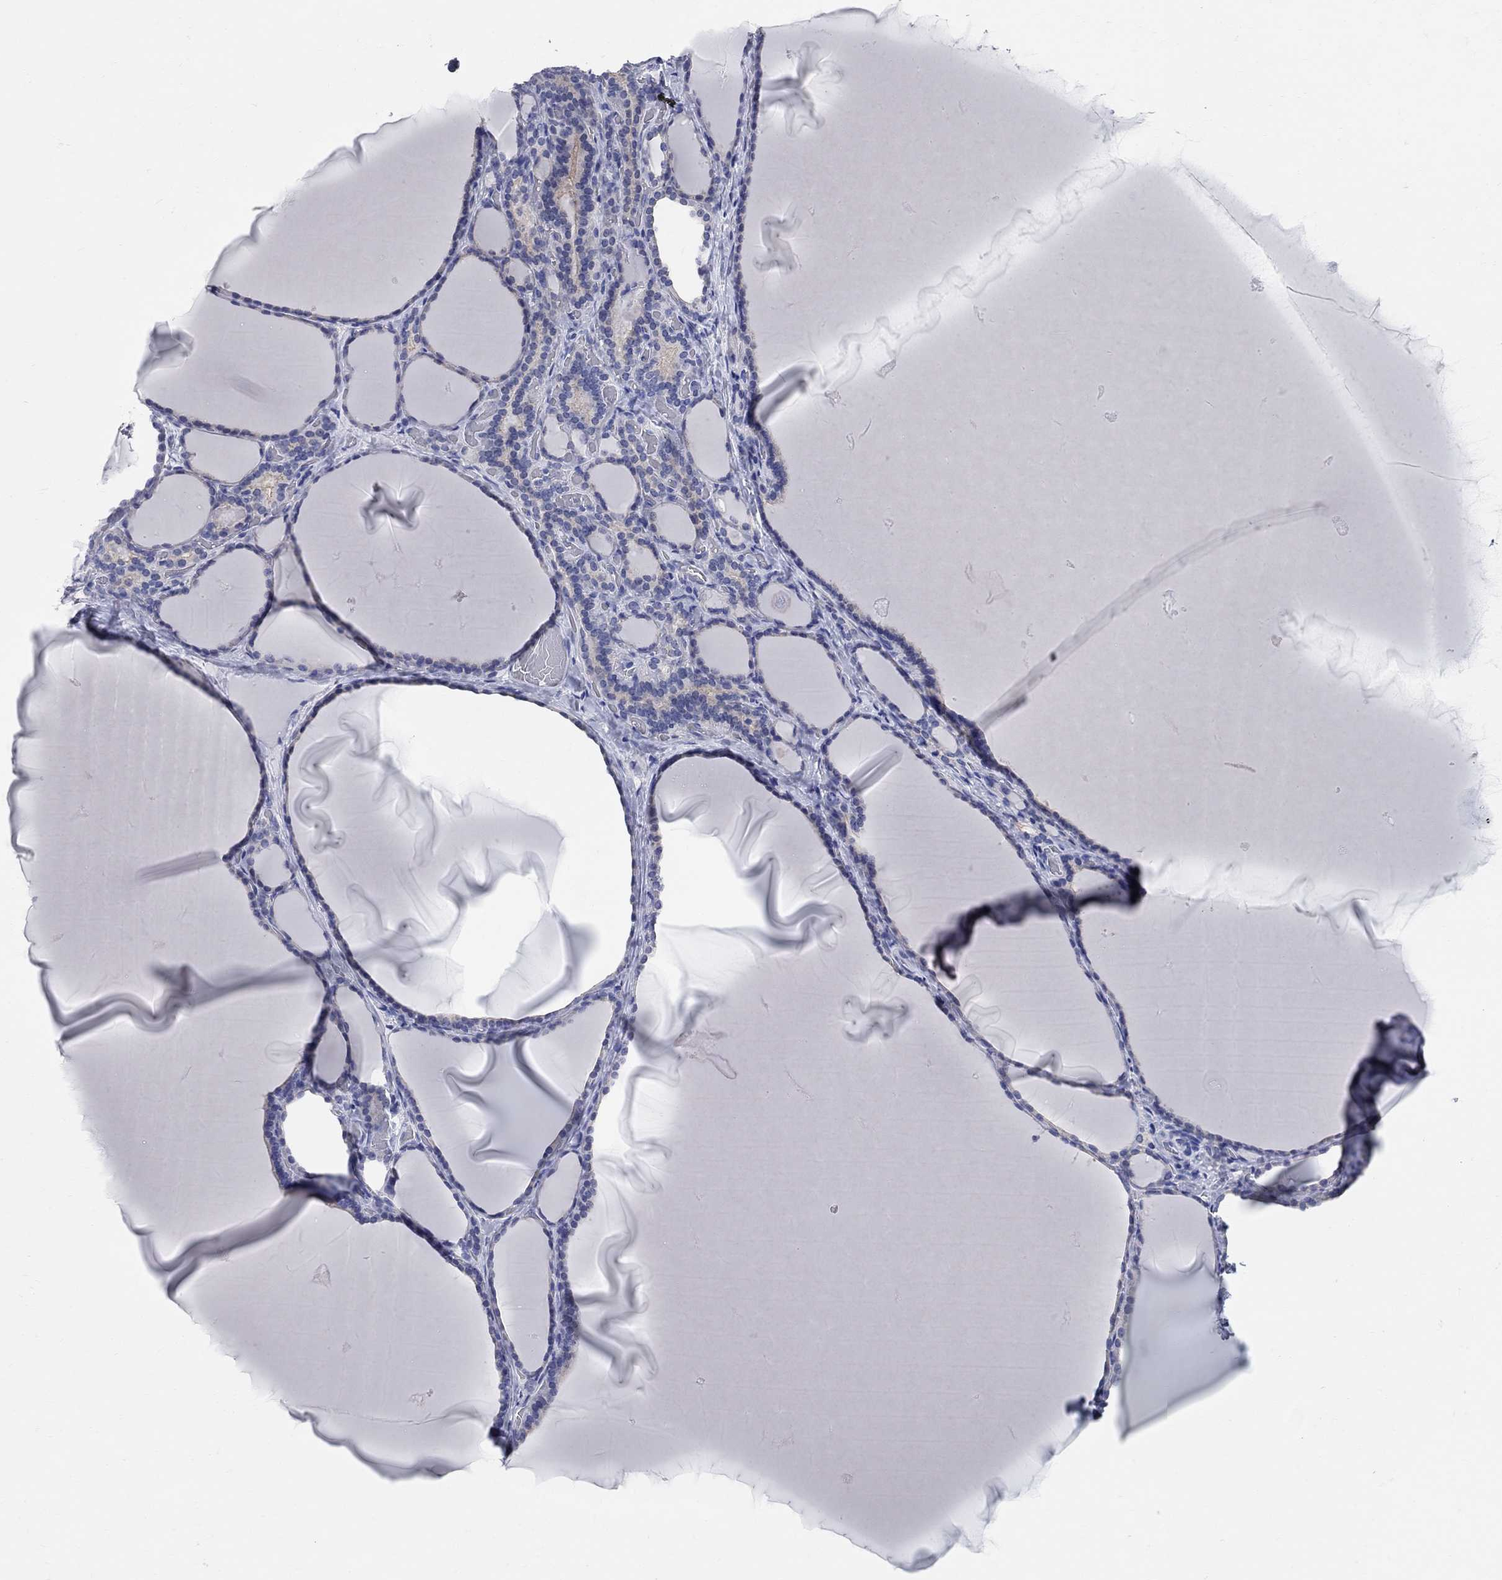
{"staining": {"intensity": "negative", "quantity": "none", "location": "none"}, "tissue": "thyroid gland", "cell_type": "Glandular cells", "image_type": "normal", "snomed": [{"axis": "morphology", "description": "Normal tissue, NOS"}, {"axis": "morphology", "description": "Hyperplasia, NOS"}, {"axis": "topography", "description": "Thyroid gland"}], "caption": "An immunohistochemistry histopathology image of normal thyroid gland is shown. There is no staining in glandular cells of thyroid gland.", "gene": "AOX1", "patient": {"sex": "female", "age": 27}}